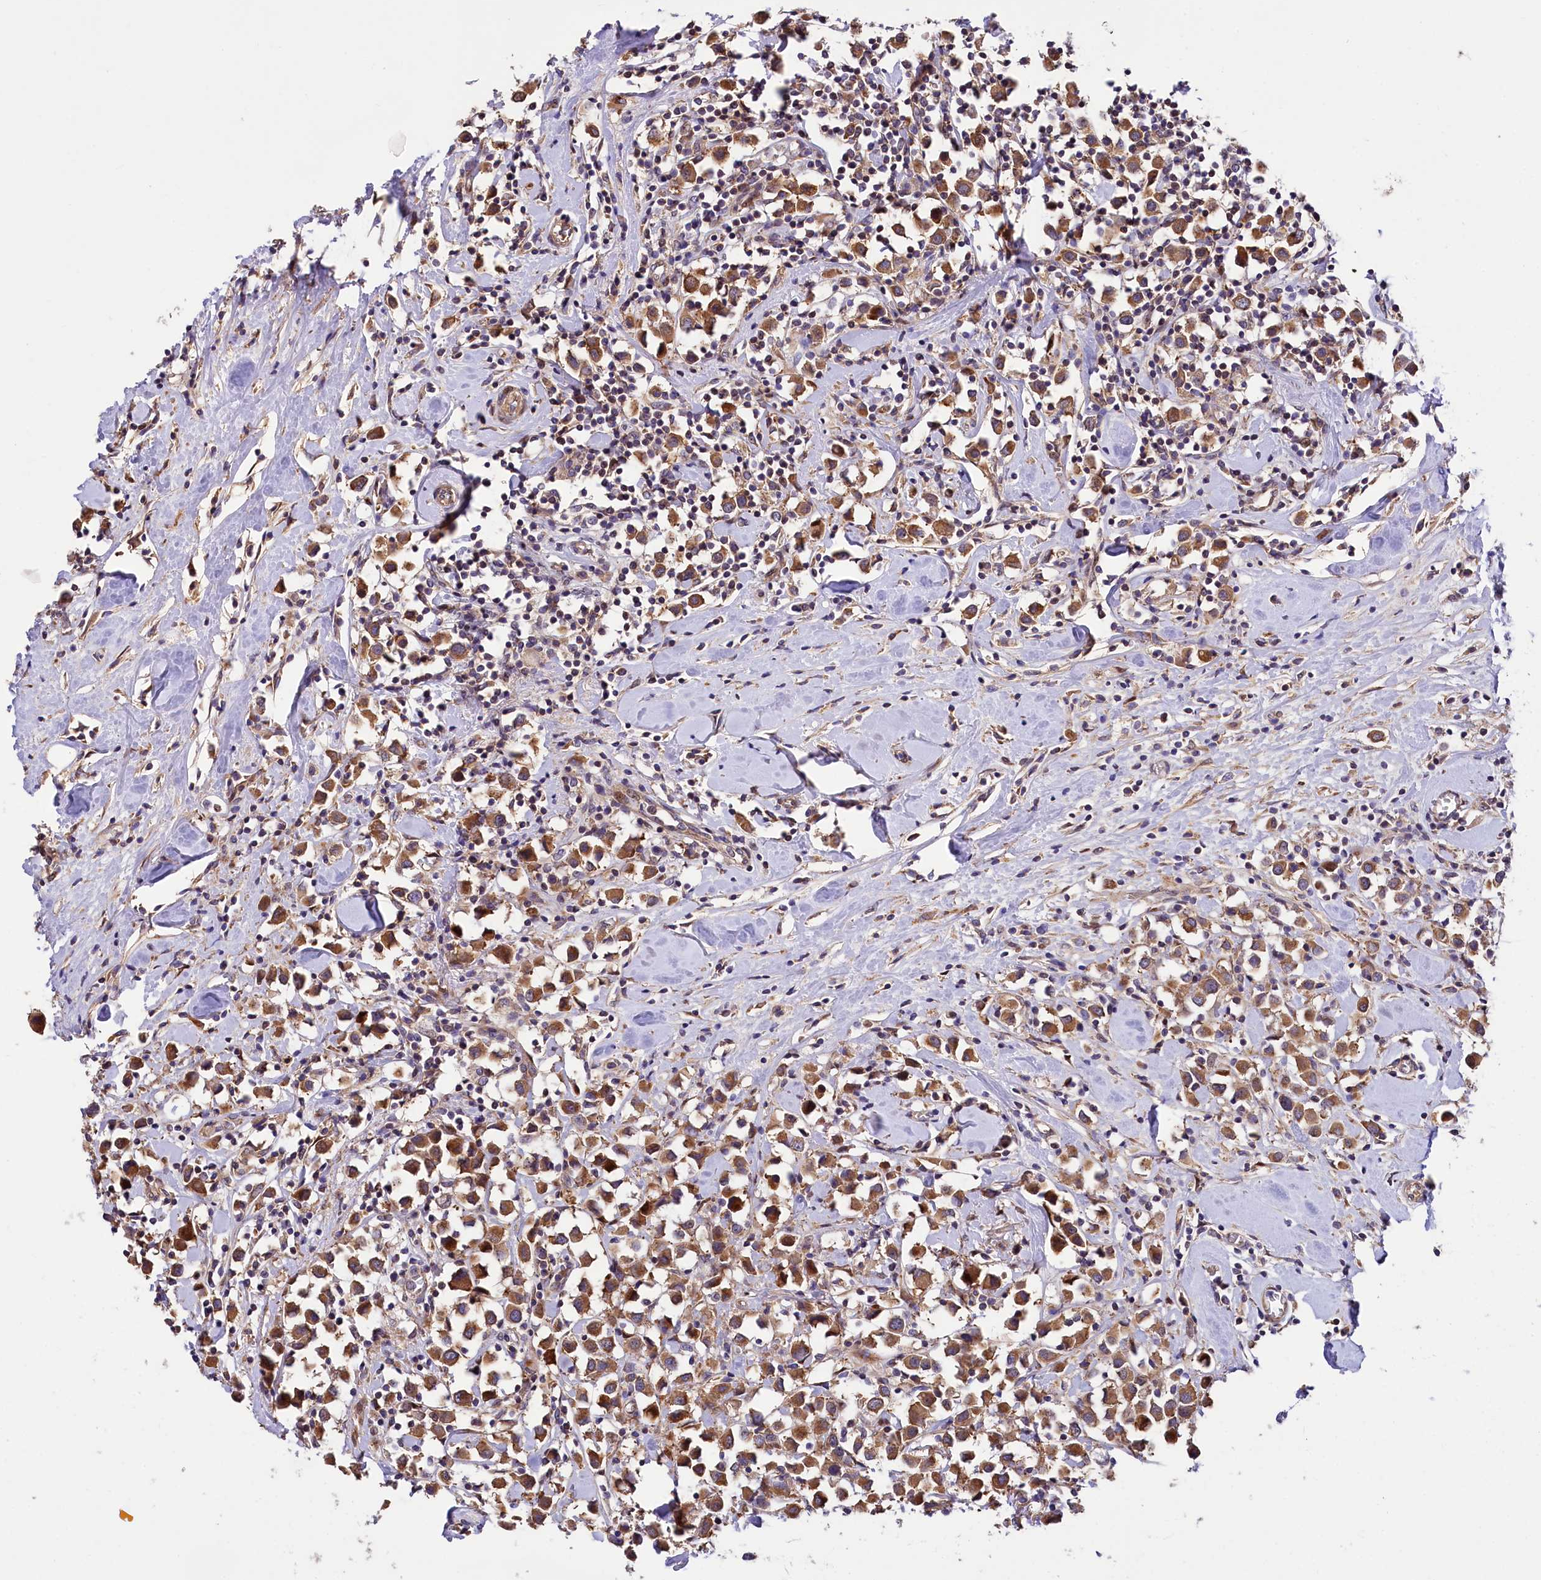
{"staining": {"intensity": "strong", "quantity": ">75%", "location": "cytoplasmic/membranous"}, "tissue": "breast cancer", "cell_type": "Tumor cells", "image_type": "cancer", "snomed": [{"axis": "morphology", "description": "Duct carcinoma"}, {"axis": "topography", "description": "Breast"}], "caption": "DAB (3,3'-diaminobenzidine) immunohistochemical staining of human intraductal carcinoma (breast) exhibits strong cytoplasmic/membranous protein positivity in approximately >75% of tumor cells. The staining was performed using DAB to visualize the protein expression in brown, while the nuclei were stained in blue with hematoxylin (Magnification: 20x).", "gene": "PDZRN3", "patient": {"sex": "female", "age": 61}}